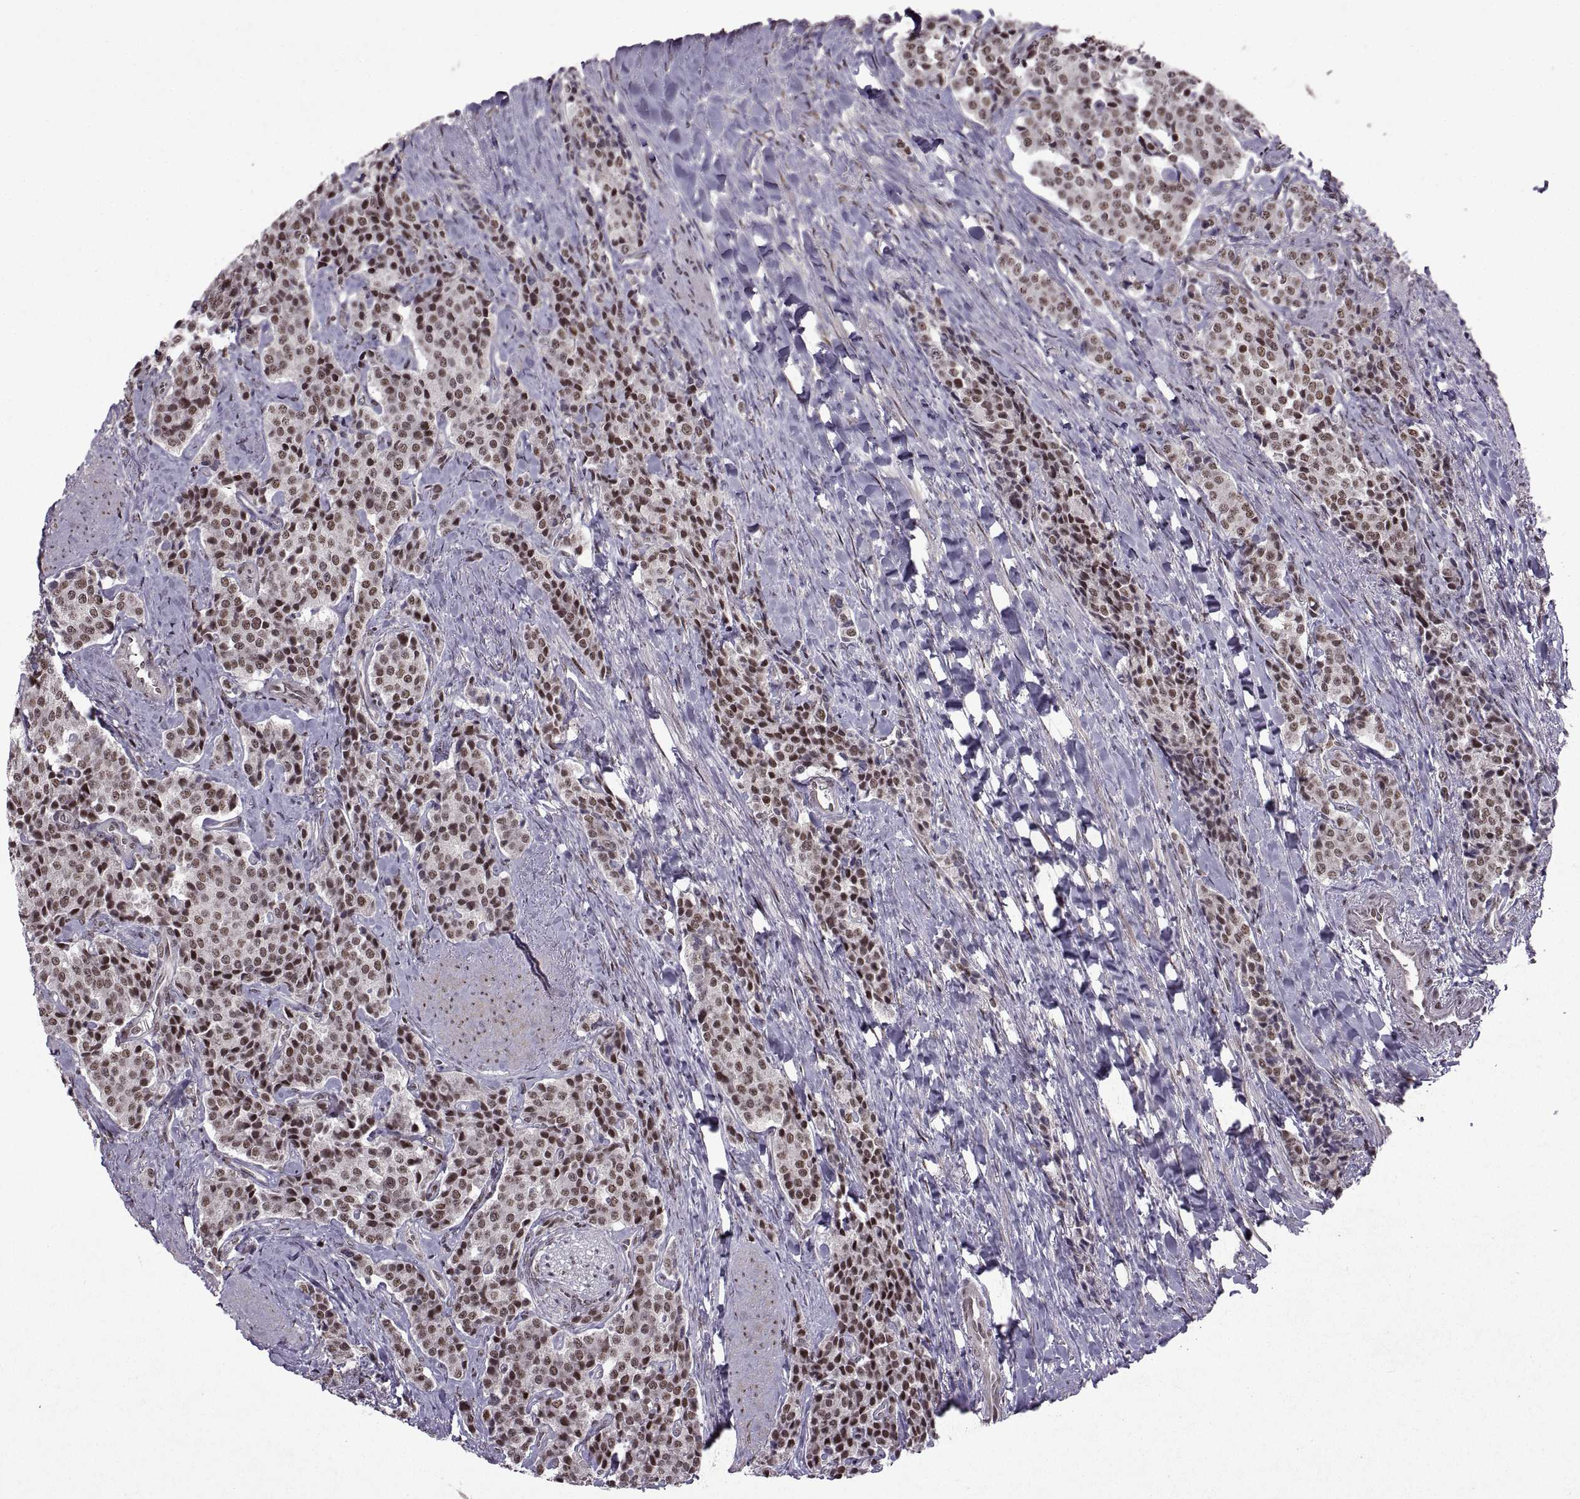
{"staining": {"intensity": "moderate", "quantity": ">75%", "location": "nuclear"}, "tissue": "carcinoid", "cell_type": "Tumor cells", "image_type": "cancer", "snomed": [{"axis": "morphology", "description": "Carcinoid, malignant, NOS"}, {"axis": "topography", "description": "Small intestine"}], "caption": "Carcinoid stained with IHC exhibits moderate nuclear positivity in about >75% of tumor cells.", "gene": "MT1E", "patient": {"sex": "female", "age": 58}}